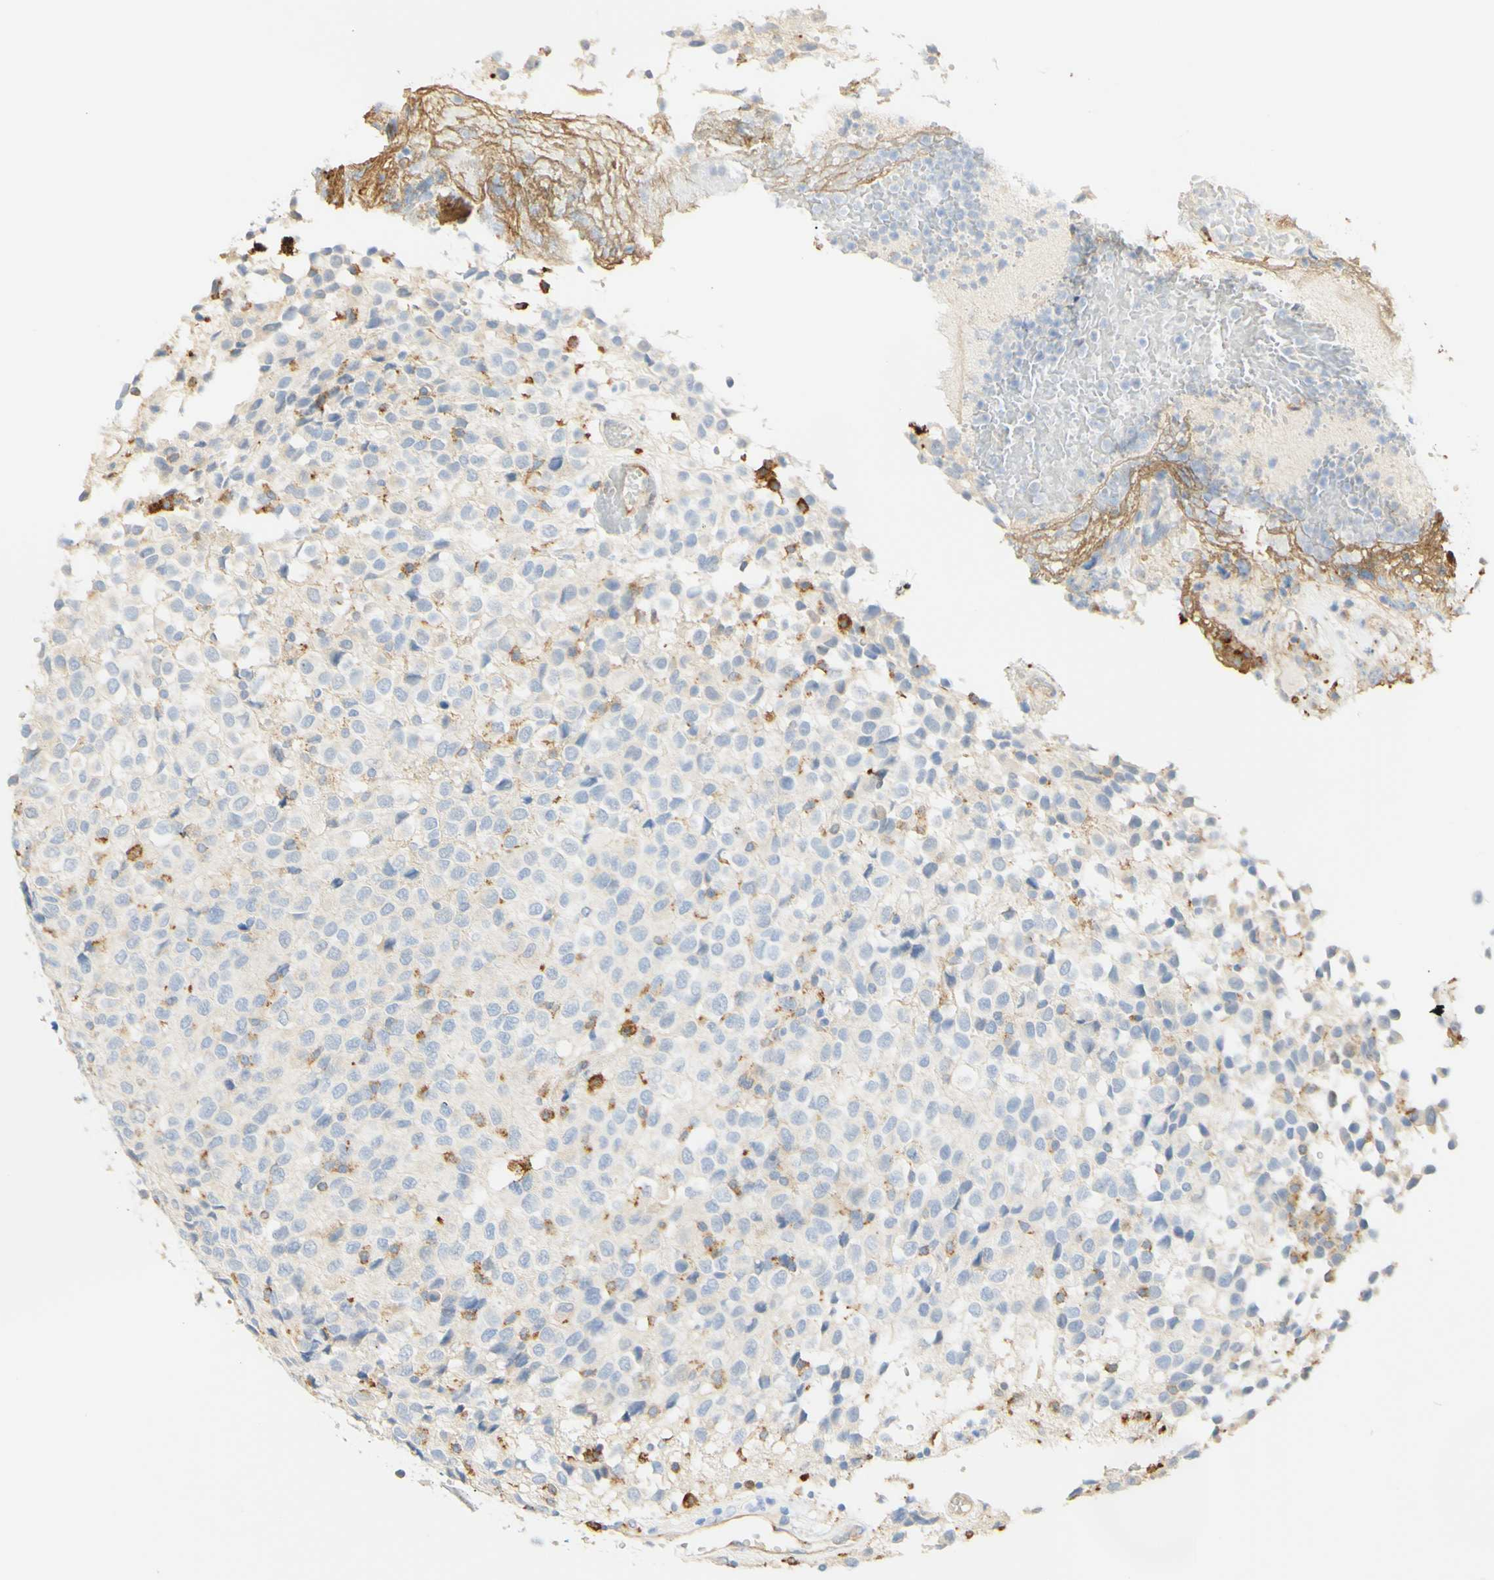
{"staining": {"intensity": "weak", "quantity": "25%-75%", "location": "cytoplasmic/membranous"}, "tissue": "glioma", "cell_type": "Tumor cells", "image_type": "cancer", "snomed": [{"axis": "morphology", "description": "Glioma, malignant, High grade"}, {"axis": "topography", "description": "Brain"}], "caption": "The micrograph reveals a brown stain indicating the presence of a protein in the cytoplasmic/membranous of tumor cells in malignant high-grade glioma. (DAB IHC with brightfield microscopy, high magnification).", "gene": "FCGRT", "patient": {"sex": "male", "age": 32}}